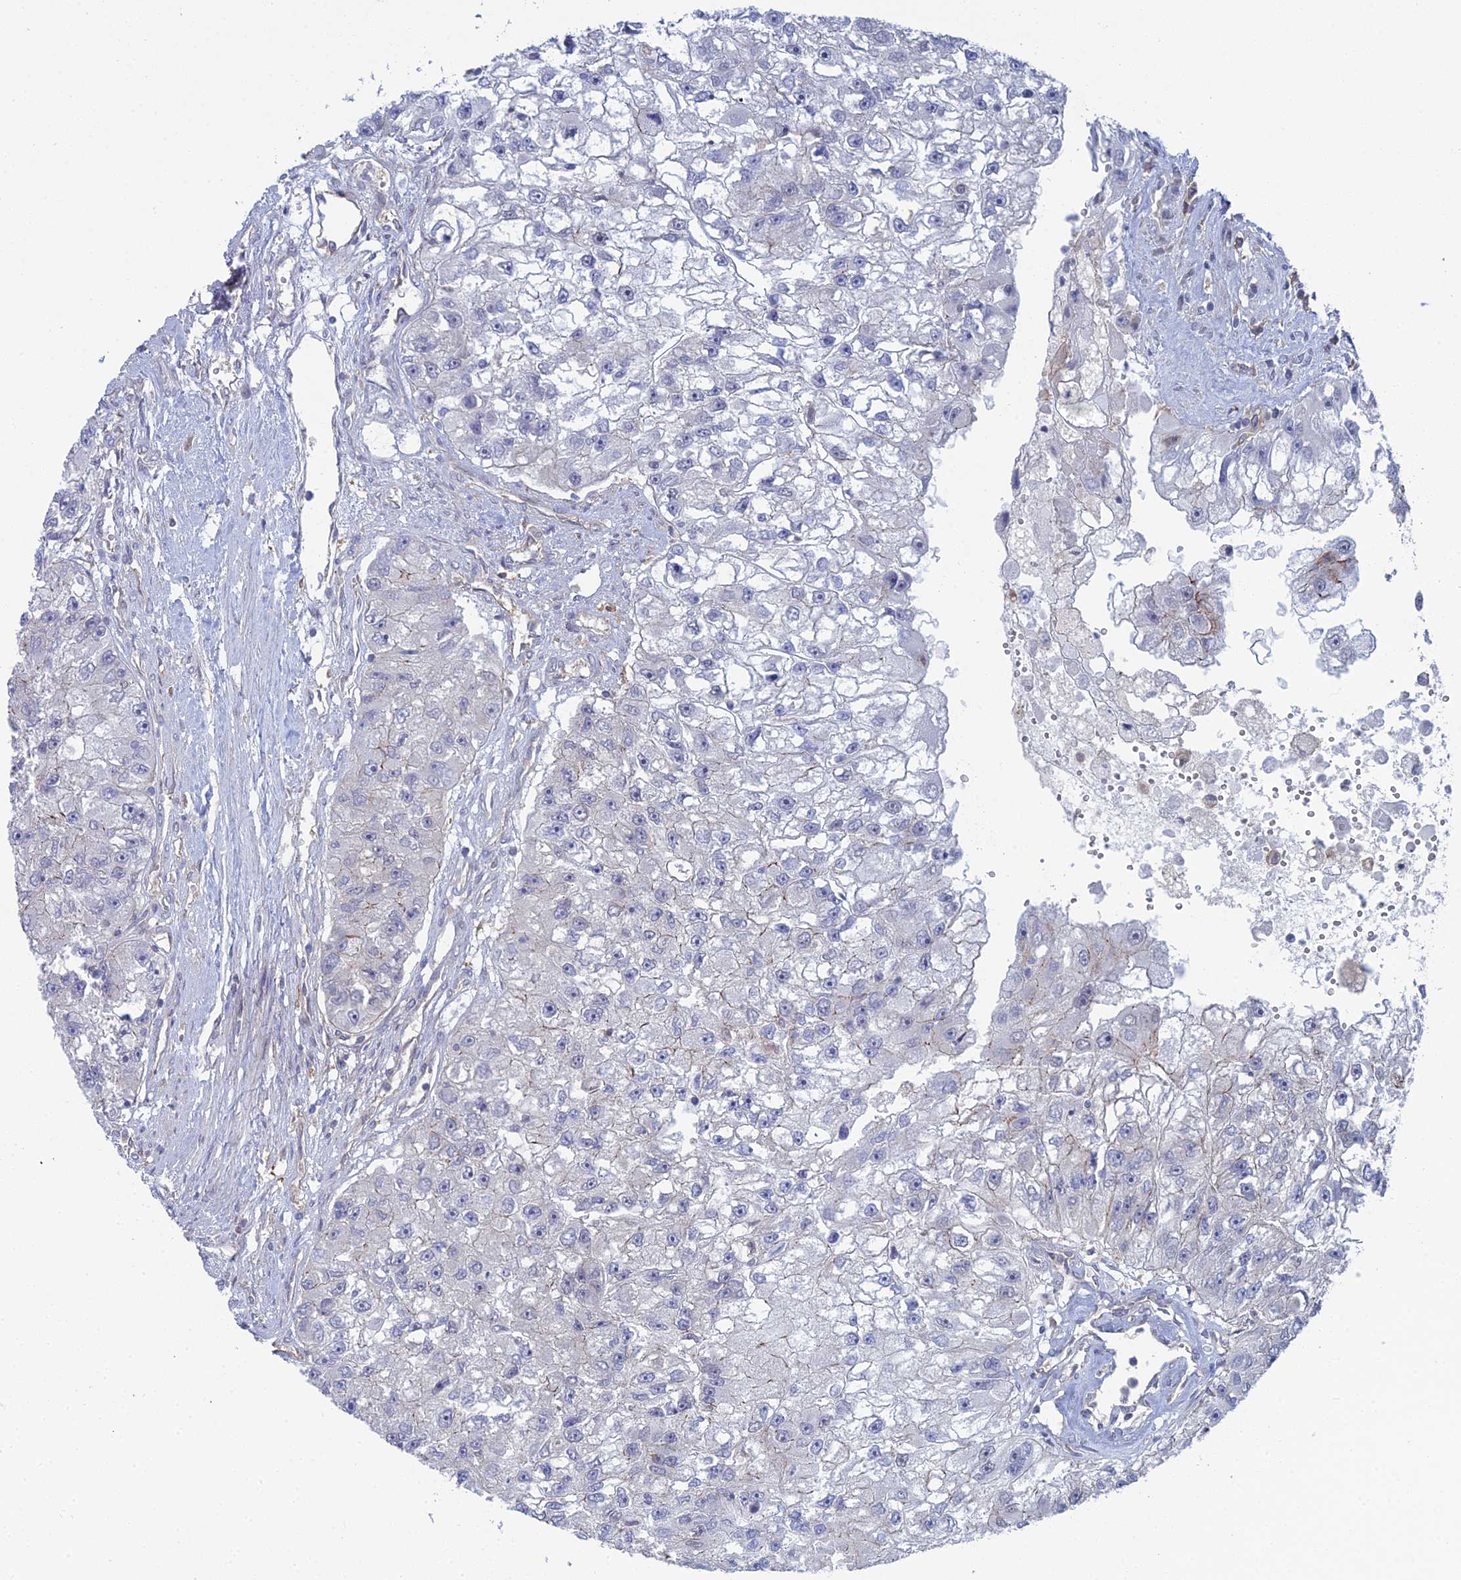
{"staining": {"intensity": "negative", "quantity": "none", "location": "none"}, "tissue": "renal cancer", "cell_type": "Tumor cells", "image_type": "cancer", "snomed": [{"axis": "morphology", "description": "Adenocarcinoma, NOS"}, {"axis": "topography", "description": "Kidney"}], "caption": "Image shows no significant protein expression in tumor cells of renal adenocarcinoma.", "gene": "ABHD1", "patient": {"sex": "male", "age": 63}}